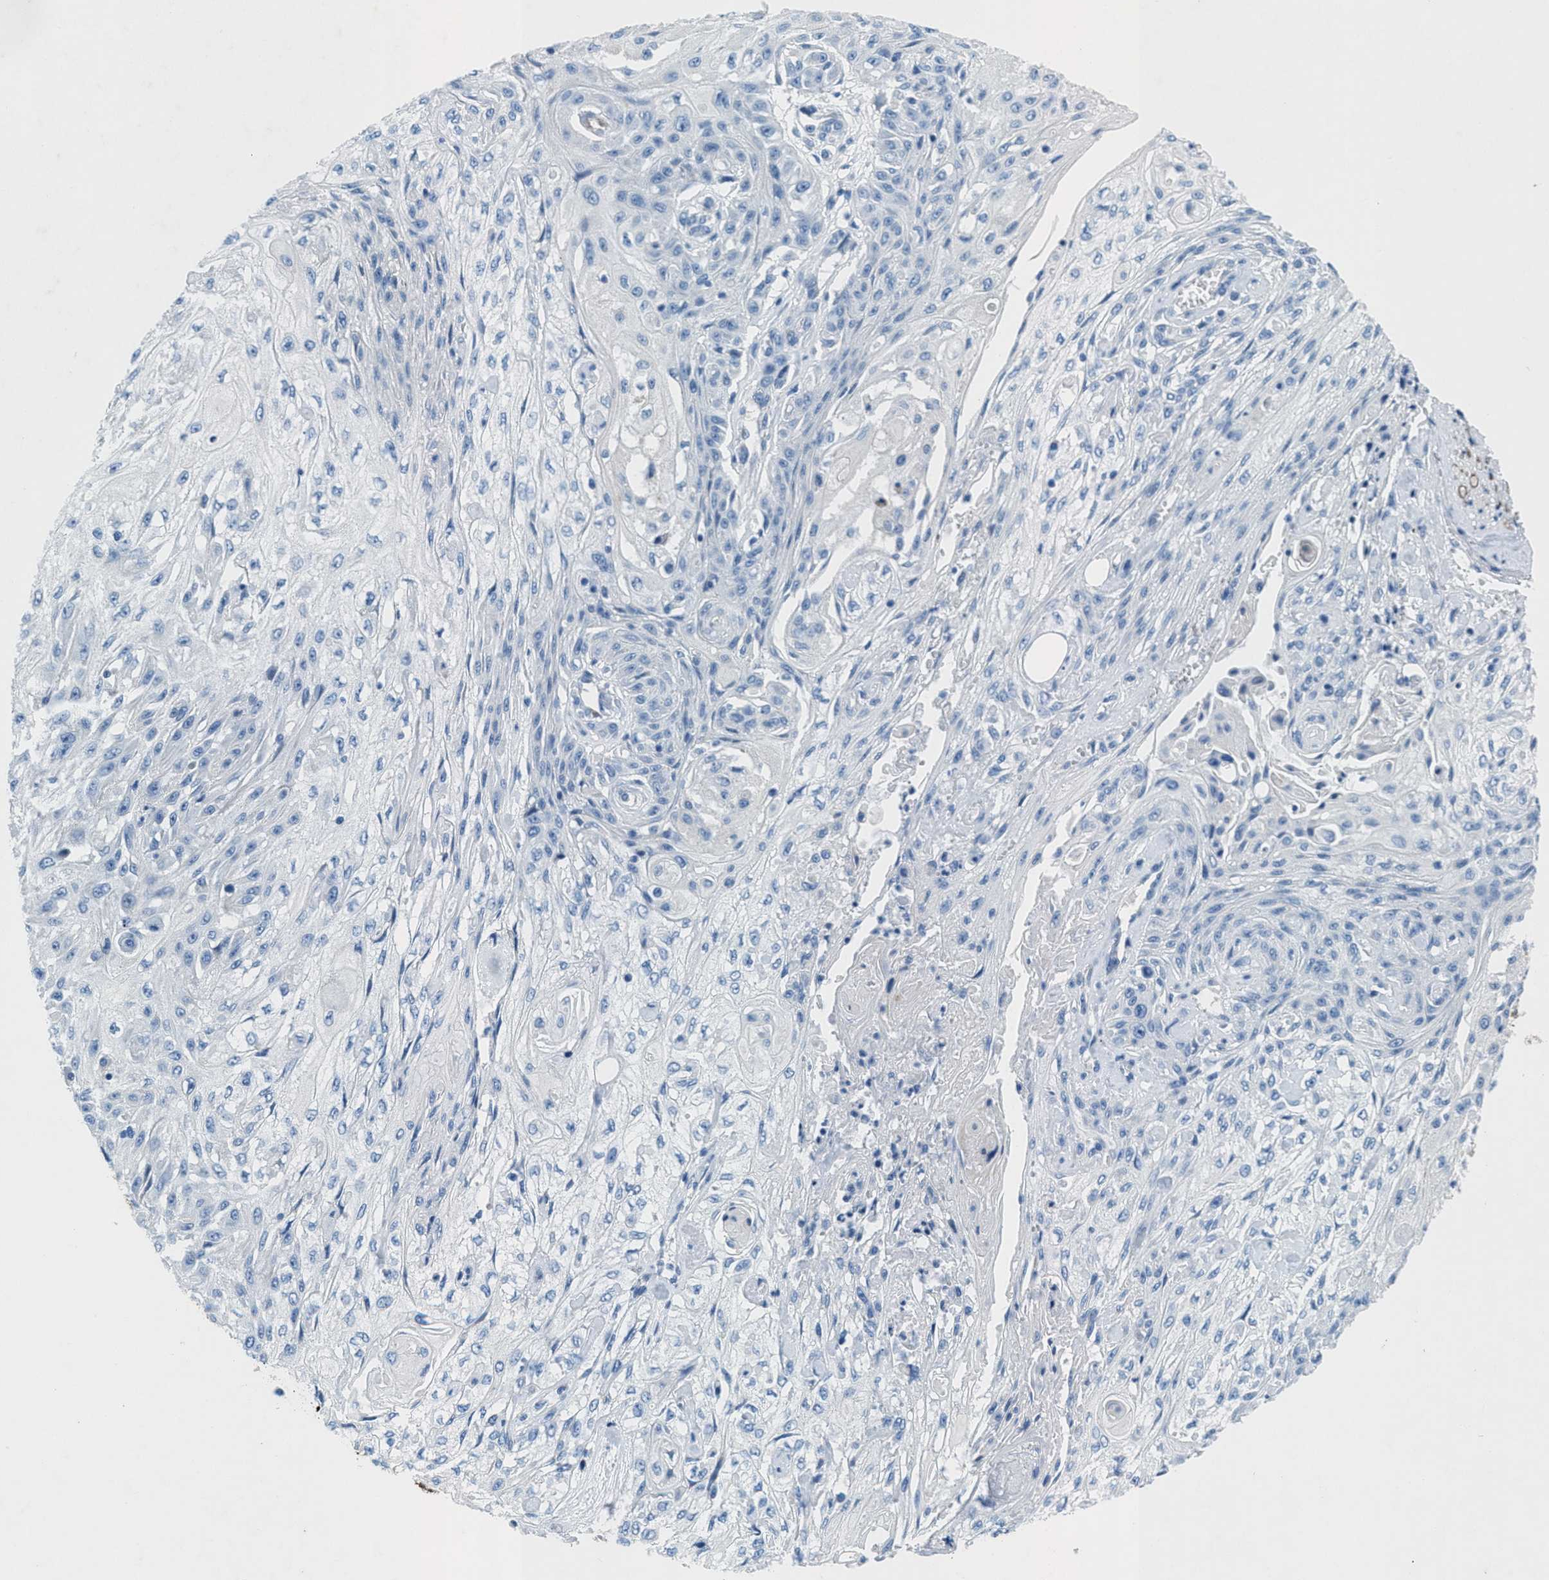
{"staining": {"intensity": "negative", "quantity": "none", "location": "none"}, "tissue": "skin cancer", "cell_type": "Tumor cells", "image_type": "cancer", "snomed": [{"axis": "morphology", "description": "Squamous cell carcinoma, NOS"}, {"axis": "morphology", "description": "Squamous cell carcinoma, metastatic, NOS"}, {"axis": "topography", "description": "Skin"}, {"axis": "topography", "description": "Lymph node"}], "caption": "IHC of human squamous cell carcinoma (skin) demonstrates no staining in tumor cells.", "gene": "GALNT17", "patient": {"sex": "male", "age": 75}}